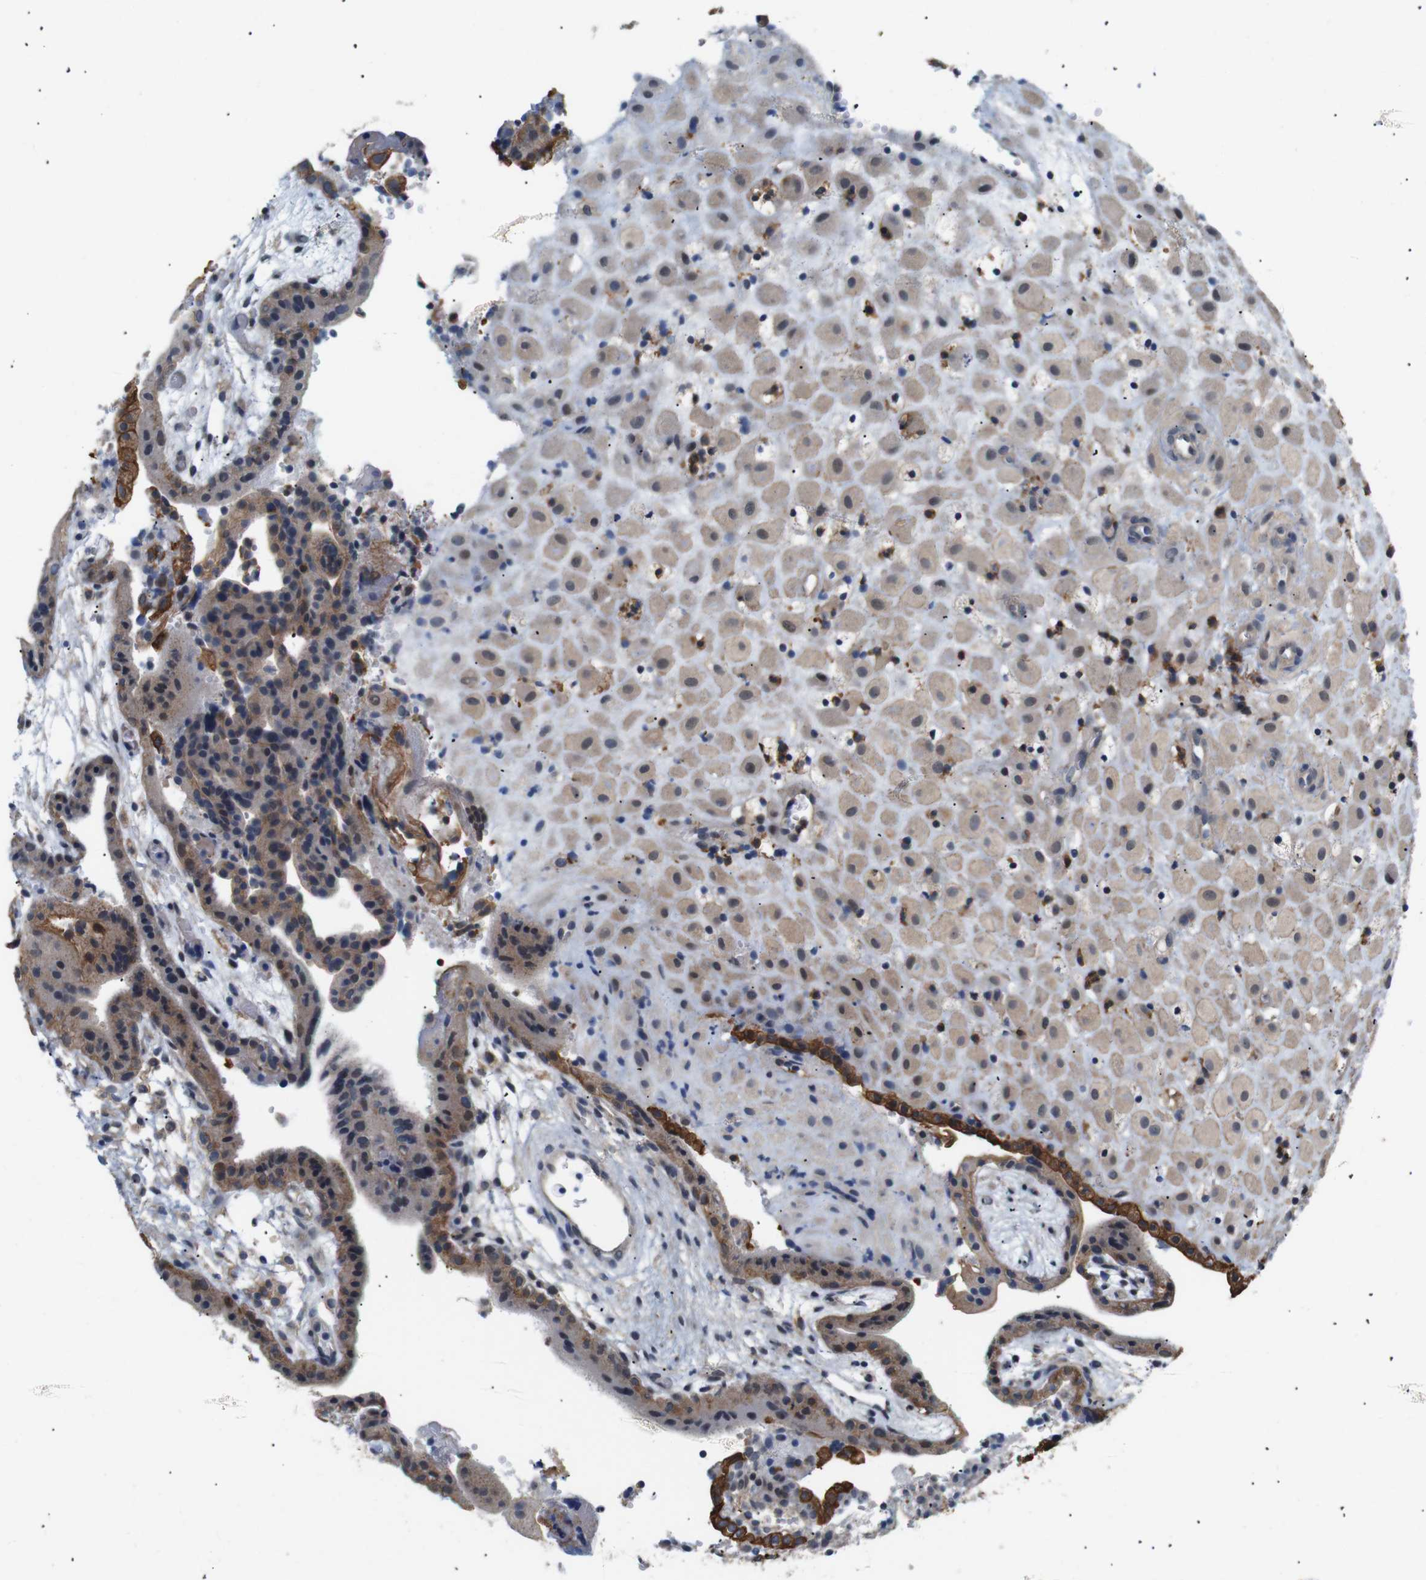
{"staining": {"intensity": "moderate", "quantity": ">75%", "location": "cytoplasmic/membranous"}, "tissue": "placenta", "cell_type": "Decidual cells", "image_type": "normal", "snomed": [{"axis": "morphology", "description": "Normal tissue, NOS"}, {"axis": "topography", "description": "Placenta"}], "caption": "This is a micrograph of IHC staining of unremarkable placenta, which shows moderate positivity in the cytoplasmic/membranous of decidual cells.", "gene": "BRWD3", "patient": {"sex": "female", "age": 18}}